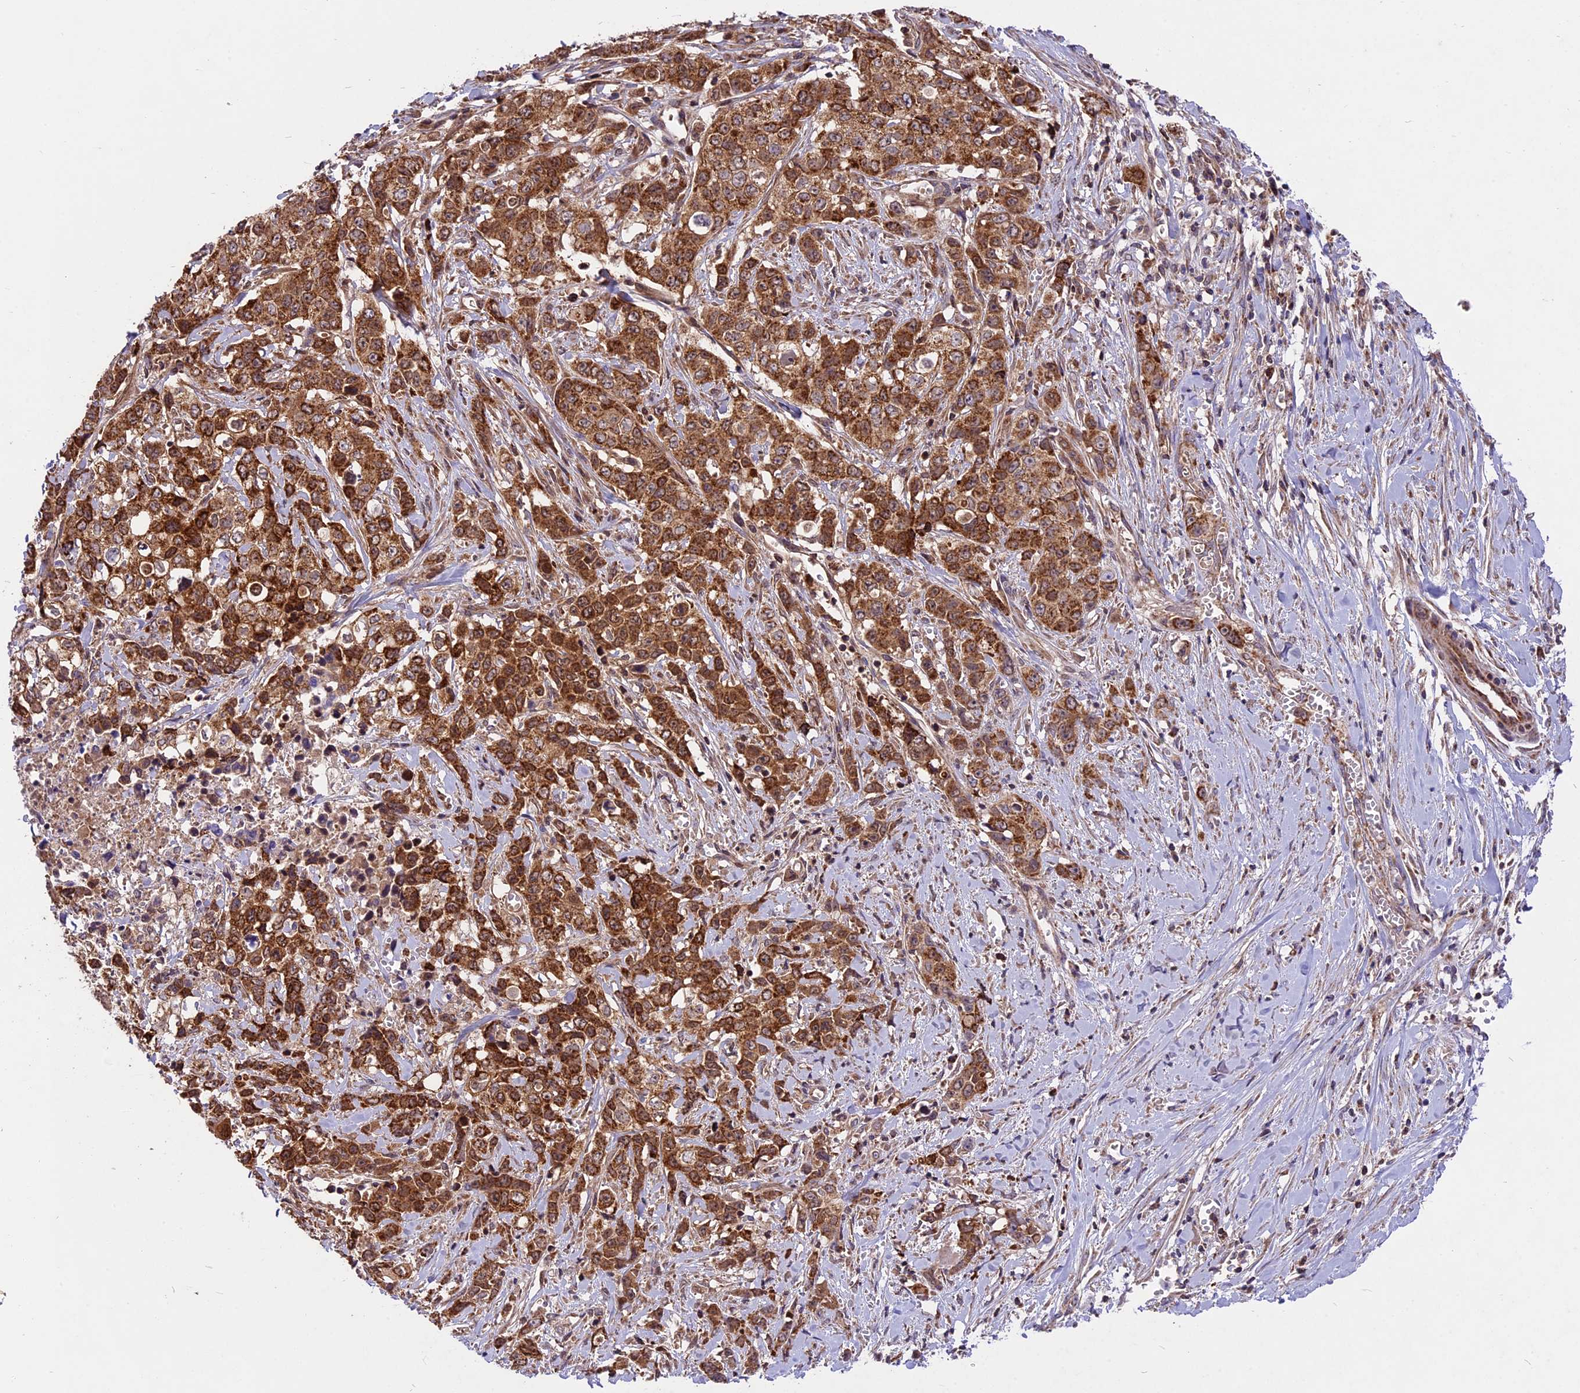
{"staining": {"intensity": "strong", "quantity": ">75%", "location": "cytoplasmic/membranous"}, "tissue": "stomach cancer", "cell_type": "Tumor cells", "image_type": "cancer", "snomed": [{"axis": "morphology", "description": "Adenocarcinoma, NOS"}, {"axis": "topography", "description": "Stomach, upper"}], "caption": "Immunohistochemical staining of stomach cancer displays high levels of strong cytoplasmic/membranous protein staining in about >75% of tumor cells. The staining was performed using DAB, with brown indicating positive protein expression. Nuclei are stained blue with hematoxylin.", "gene": "COX17", "patient": {"sex": "male", "age": 62}}